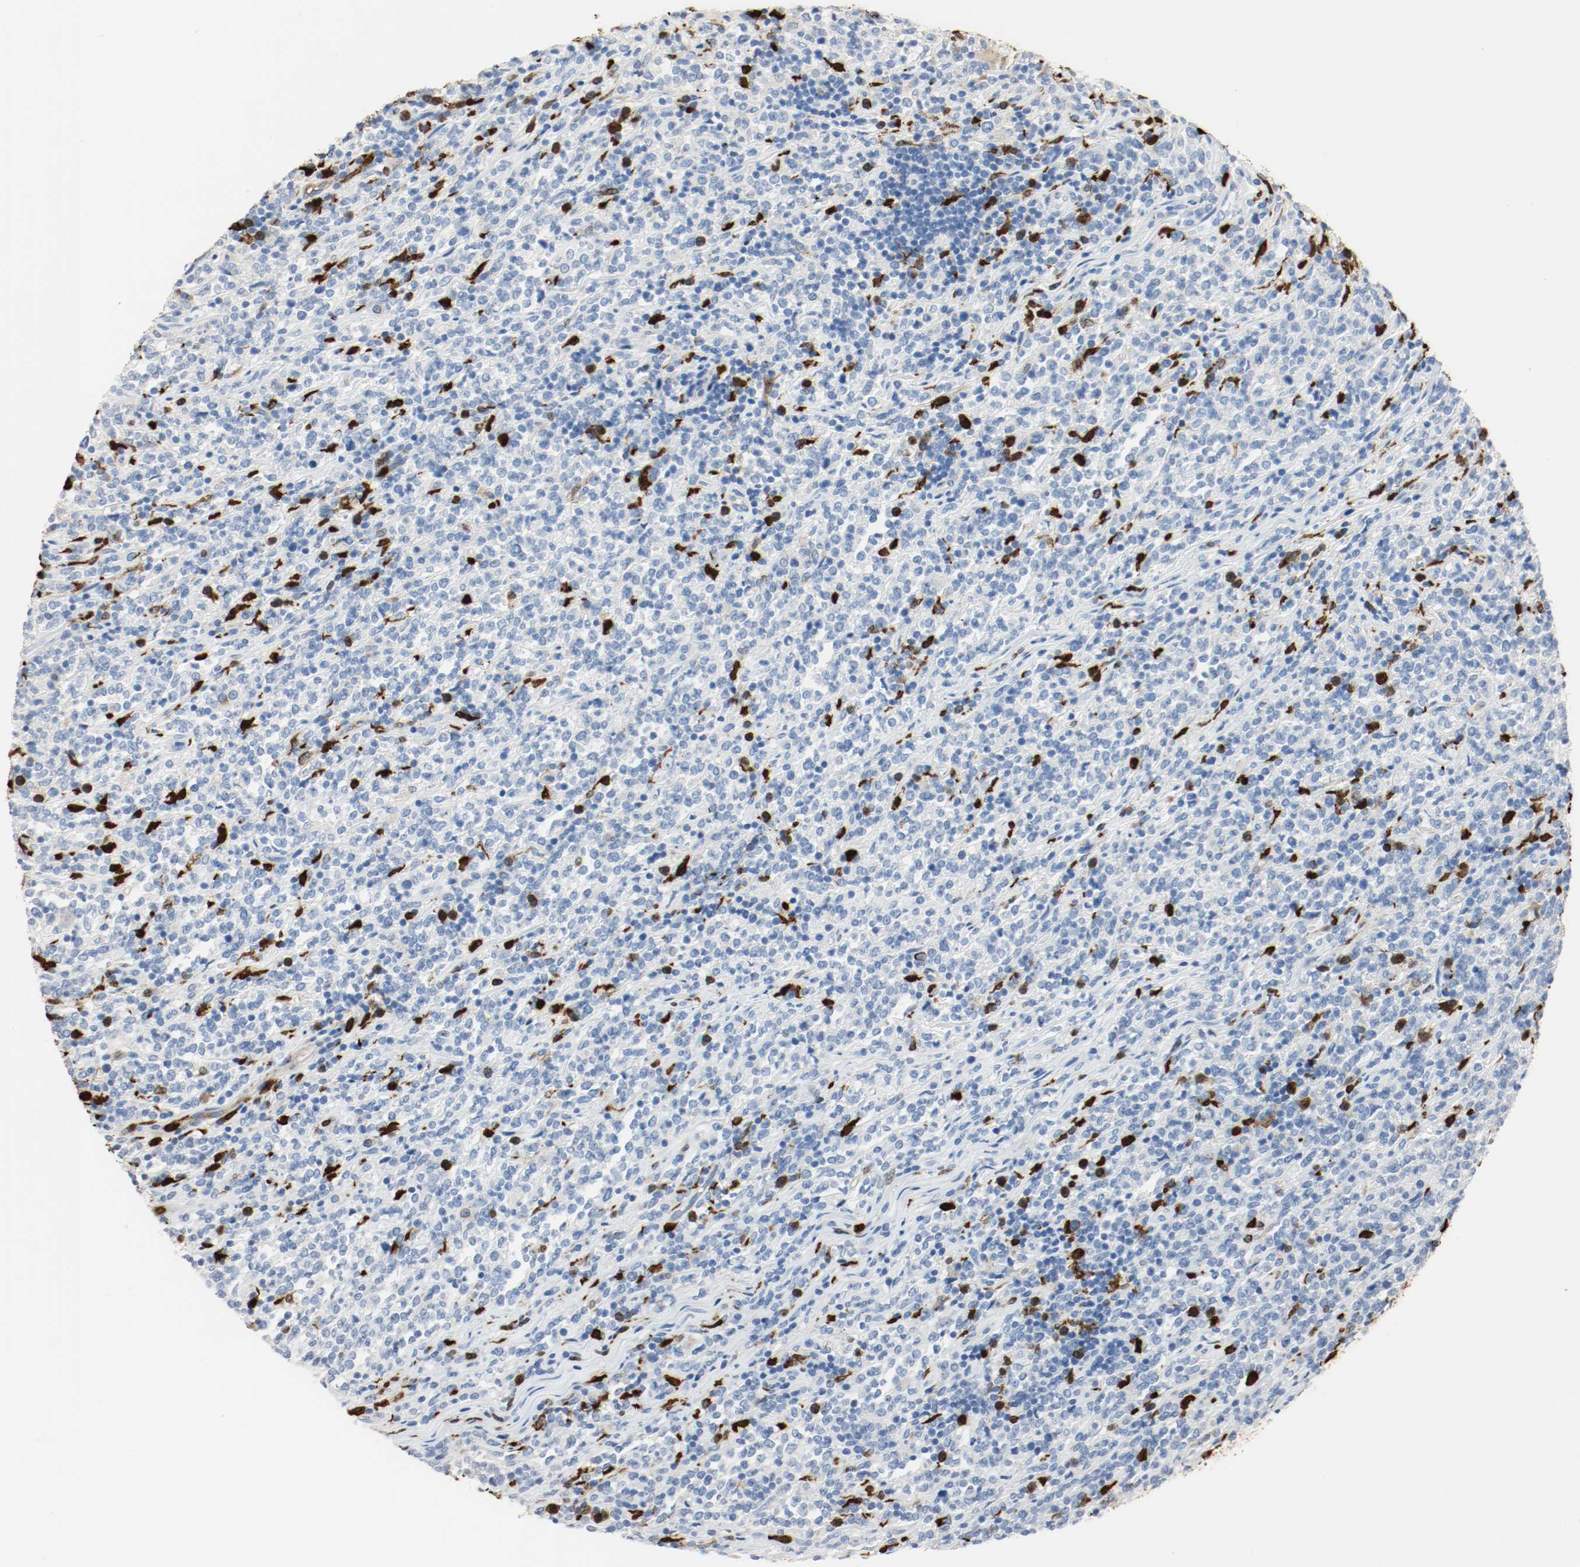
{"staining": {"intensity": "weak", "quantity": "25%-75%", "location": "cytoplasmic/membranous"}, "tissue": "lymphoma", "cell_type": "Tumor cells", "image_type": "cancer", "snomed": [{"axis": "morphology", "description": "Malignant lymphoma, non-Hodgkin's type, High grade"}, {"axis": "topography", "description": "Soft tissue"}], "caption": "Immunohistochemical staining of lymphoma exhibits low levels of weak cytoplasmic/membranous expression in approximately 25%-75% of tumor cells. The staining is performed using DAB (3,3'-diaminobenzidine) brown chromogen to label protein expression. The nuclei are counter-stained blue using hematoxylin.", "gene": "S100A9", "patient": {"sex": "male", "age": 18}}